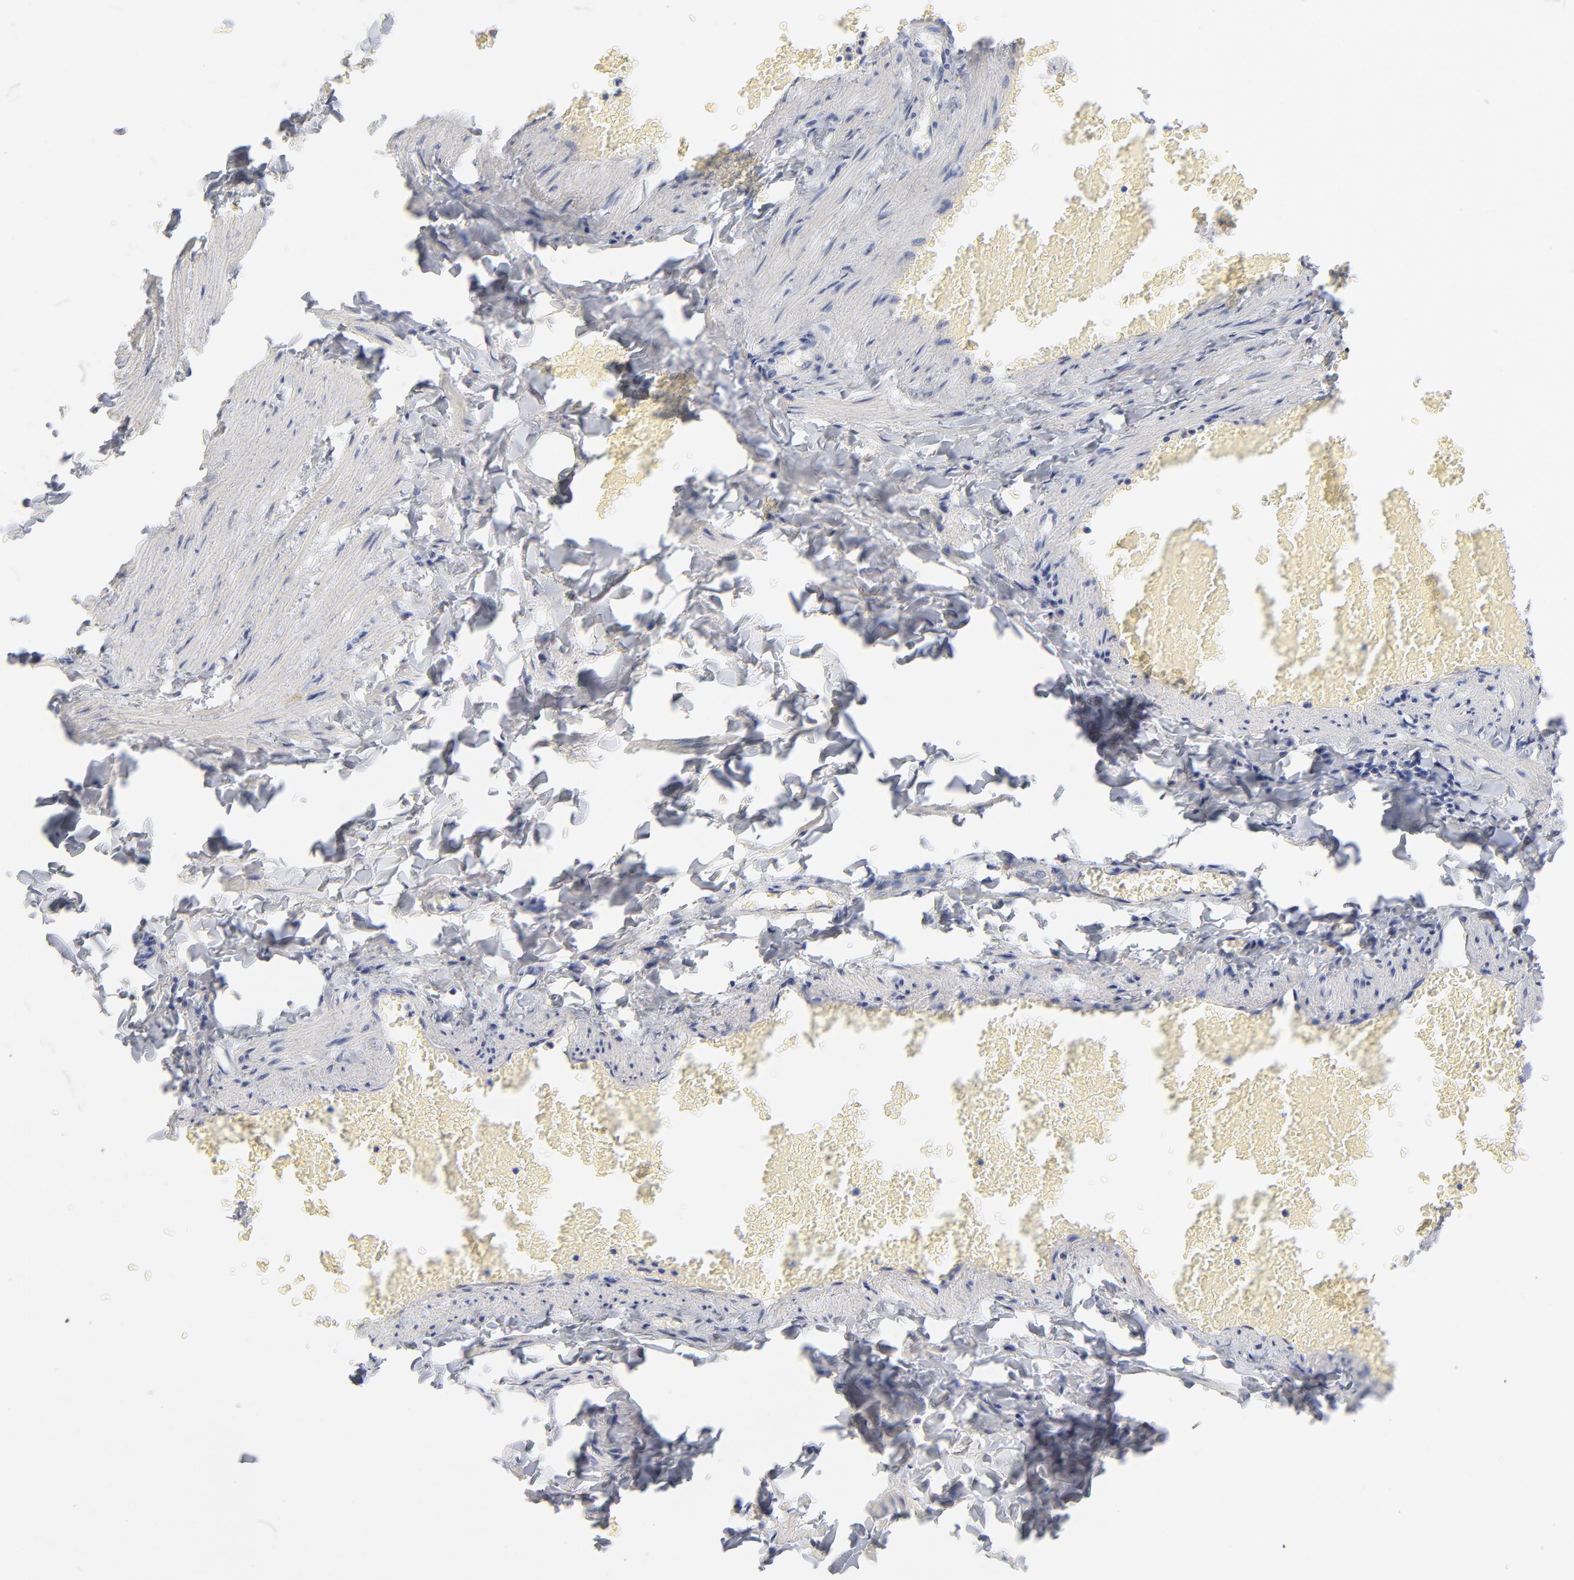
{"staining": {"intensity": "negative", "quantity": "none", "location": "none"}, "tissue": "adipose tissue", "cell_type": "Adipocytes", "image_type": "normal", "snomed": [{"axis": "morphology", "description": "Normal tissue, NOS"}, {"axis": "topography", "description": "Vascular tissue"}], "caption": "An immunohistochemistry (IHC) histopathology image of unremarkable adipose tissue is shown. There is no staining in adipocytes of adipose tissue. (Brightfield microscopy of DAB (3,3'-diaminobenzidine) immunohistochemistry (IHC) at high magnification).", "gene": "CAB39L", "patient": {"sex": "male", "age": 41}}